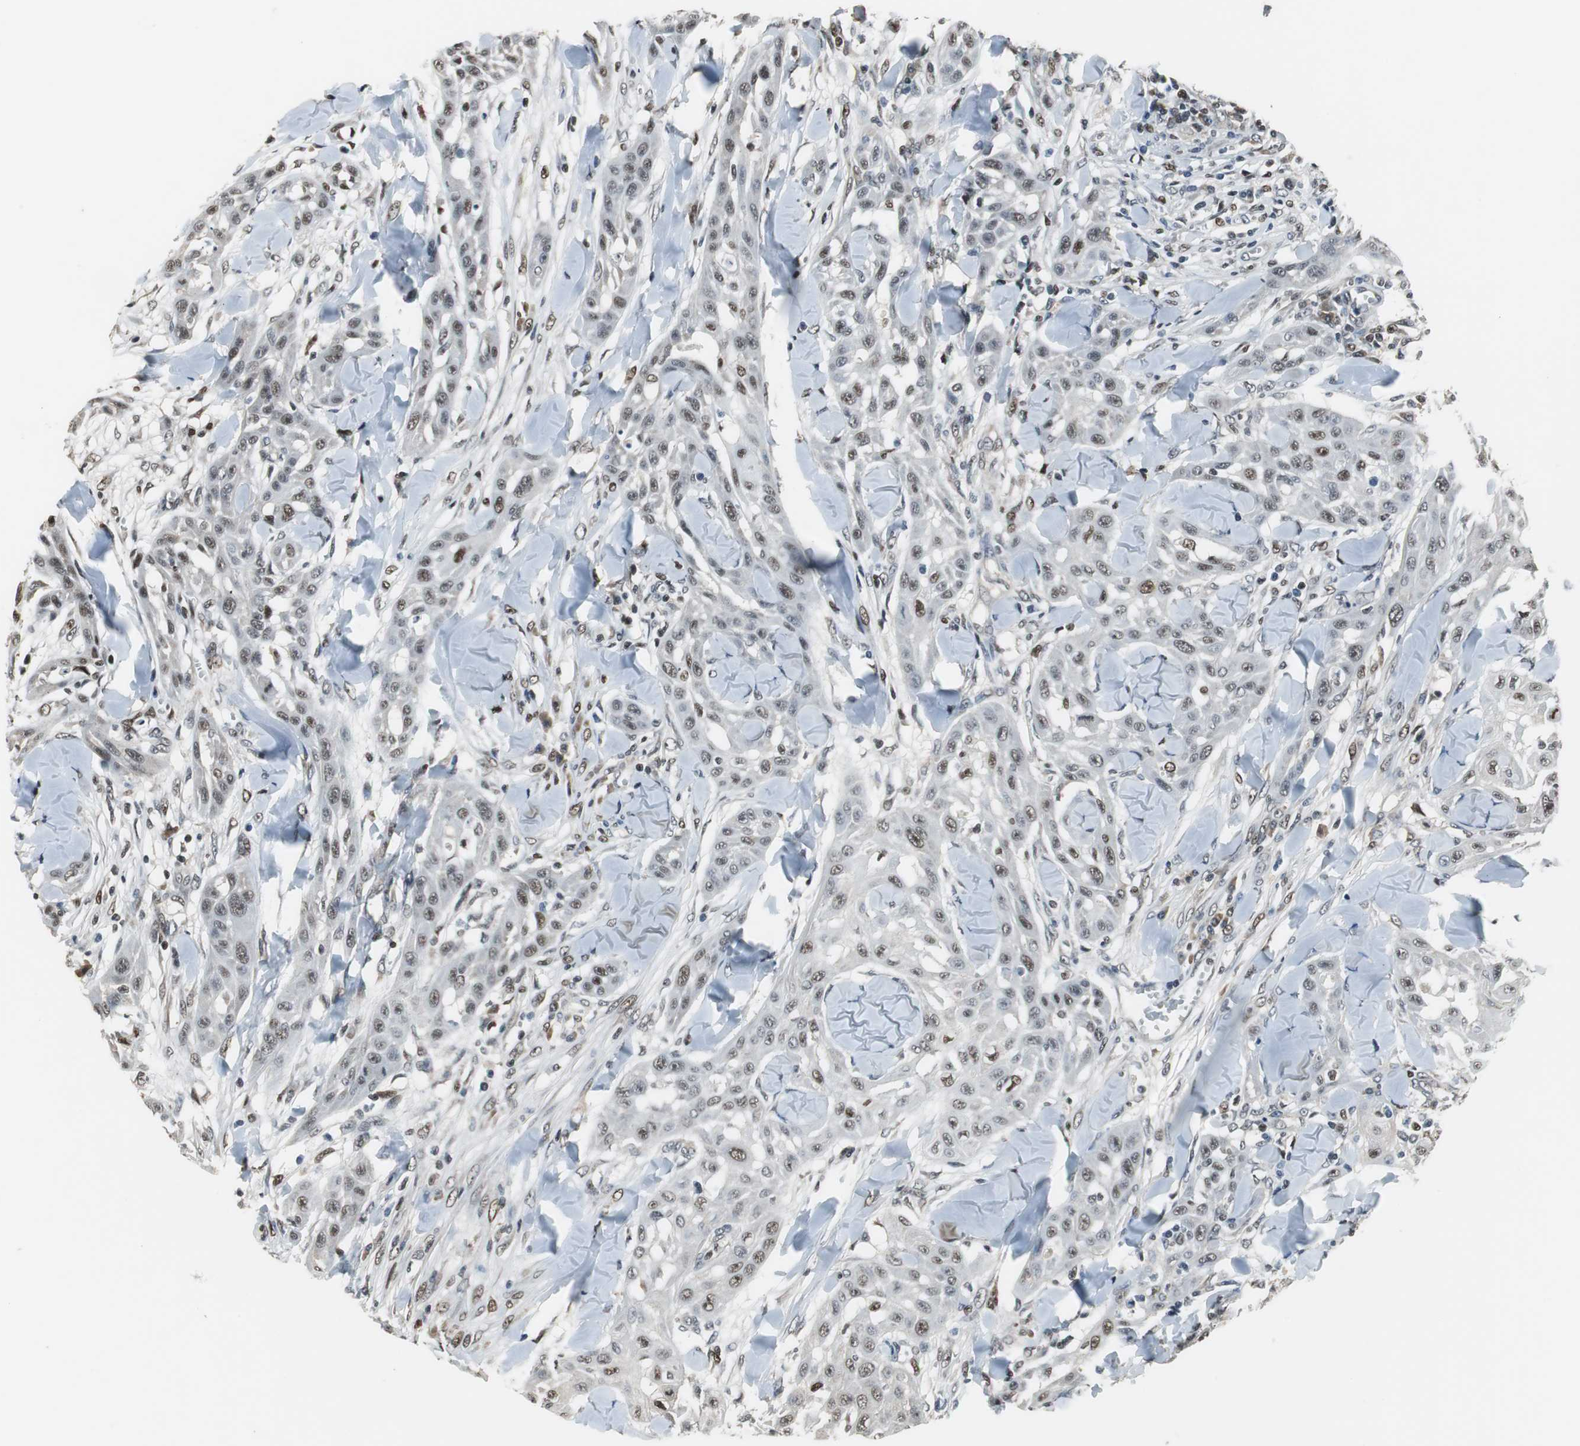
{"staining": {"intensity": "weak", "quantity": "25%-75%", "location": "nuclear"}, "tissue": "skin cancer", "cell_type": "Tumor cells", "image_type": "cancer", "snomed": [{"axis": "morphology", "description": "Squamous cell carcinoma, NOS"}, {"axis": "topography", "description": "Skin"}], "caption": "A high-resolution image shows immunohistochemistry (IHC) staining of skin squamous cell carcinoma, which displays weak nuclear positivity in about 25%-75% of tumor cells.", "gene": "MAFB", "patient": {"sex": "male", "age": 24}}